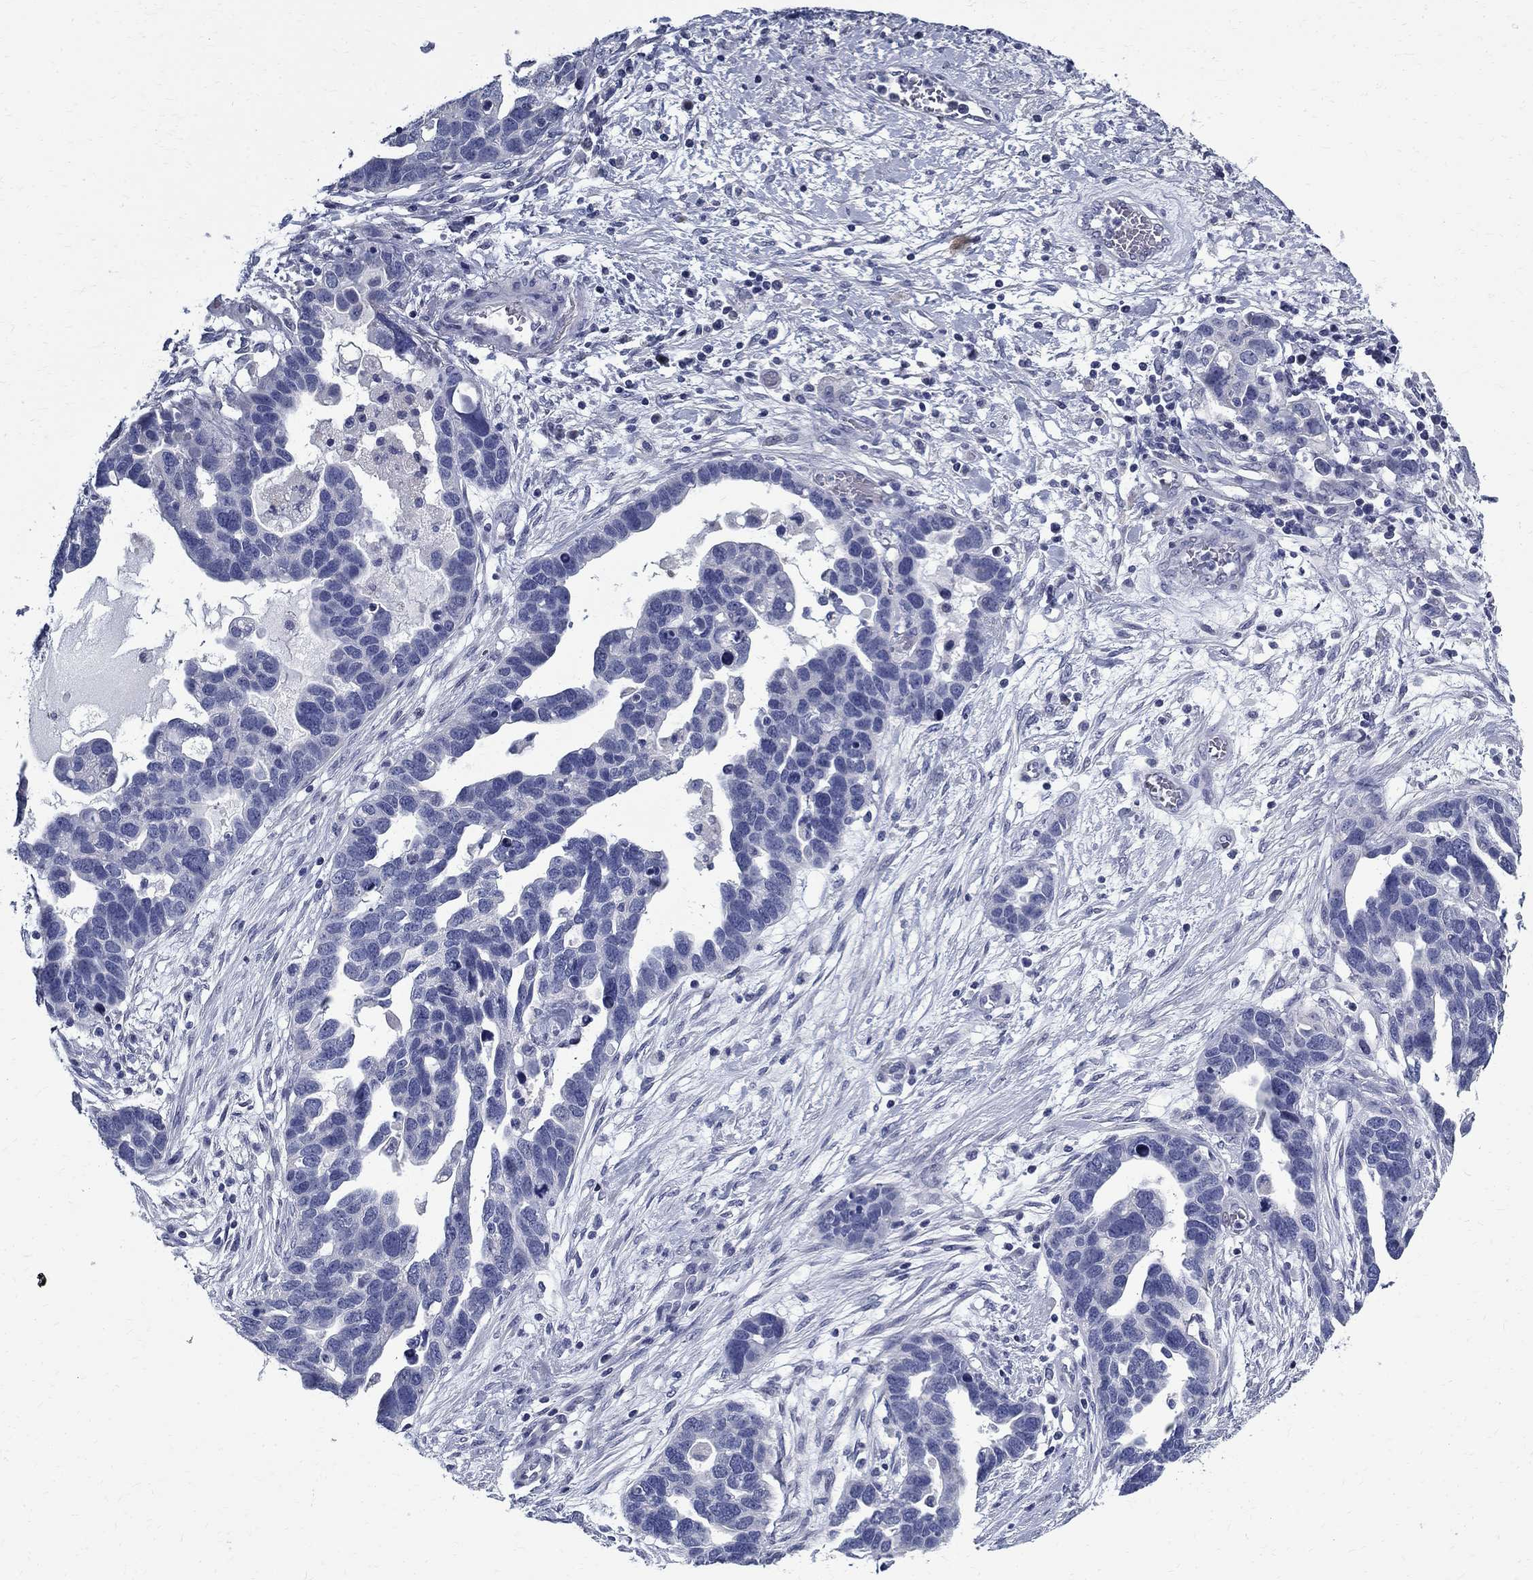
{"staining": {"intensity": "negative", "quantity": "none", "location": "none"}, "tissue": "ovarian cancer", "cell_type": "Tumor cells", "image_type": "cancer", "snomed": [{"axis": "morphology", "description": "Cystadenocarcinoma, serous, NOS"}, {"axis": "topography", "description": "Ovary"}], "caption": "Histopathology image shows no protein positivity in tumor cells of serous cystadenocarcinoma (ovarian) tissue.", "gene": "TGM4", "patient": {"sex": "female", "age": 54}}